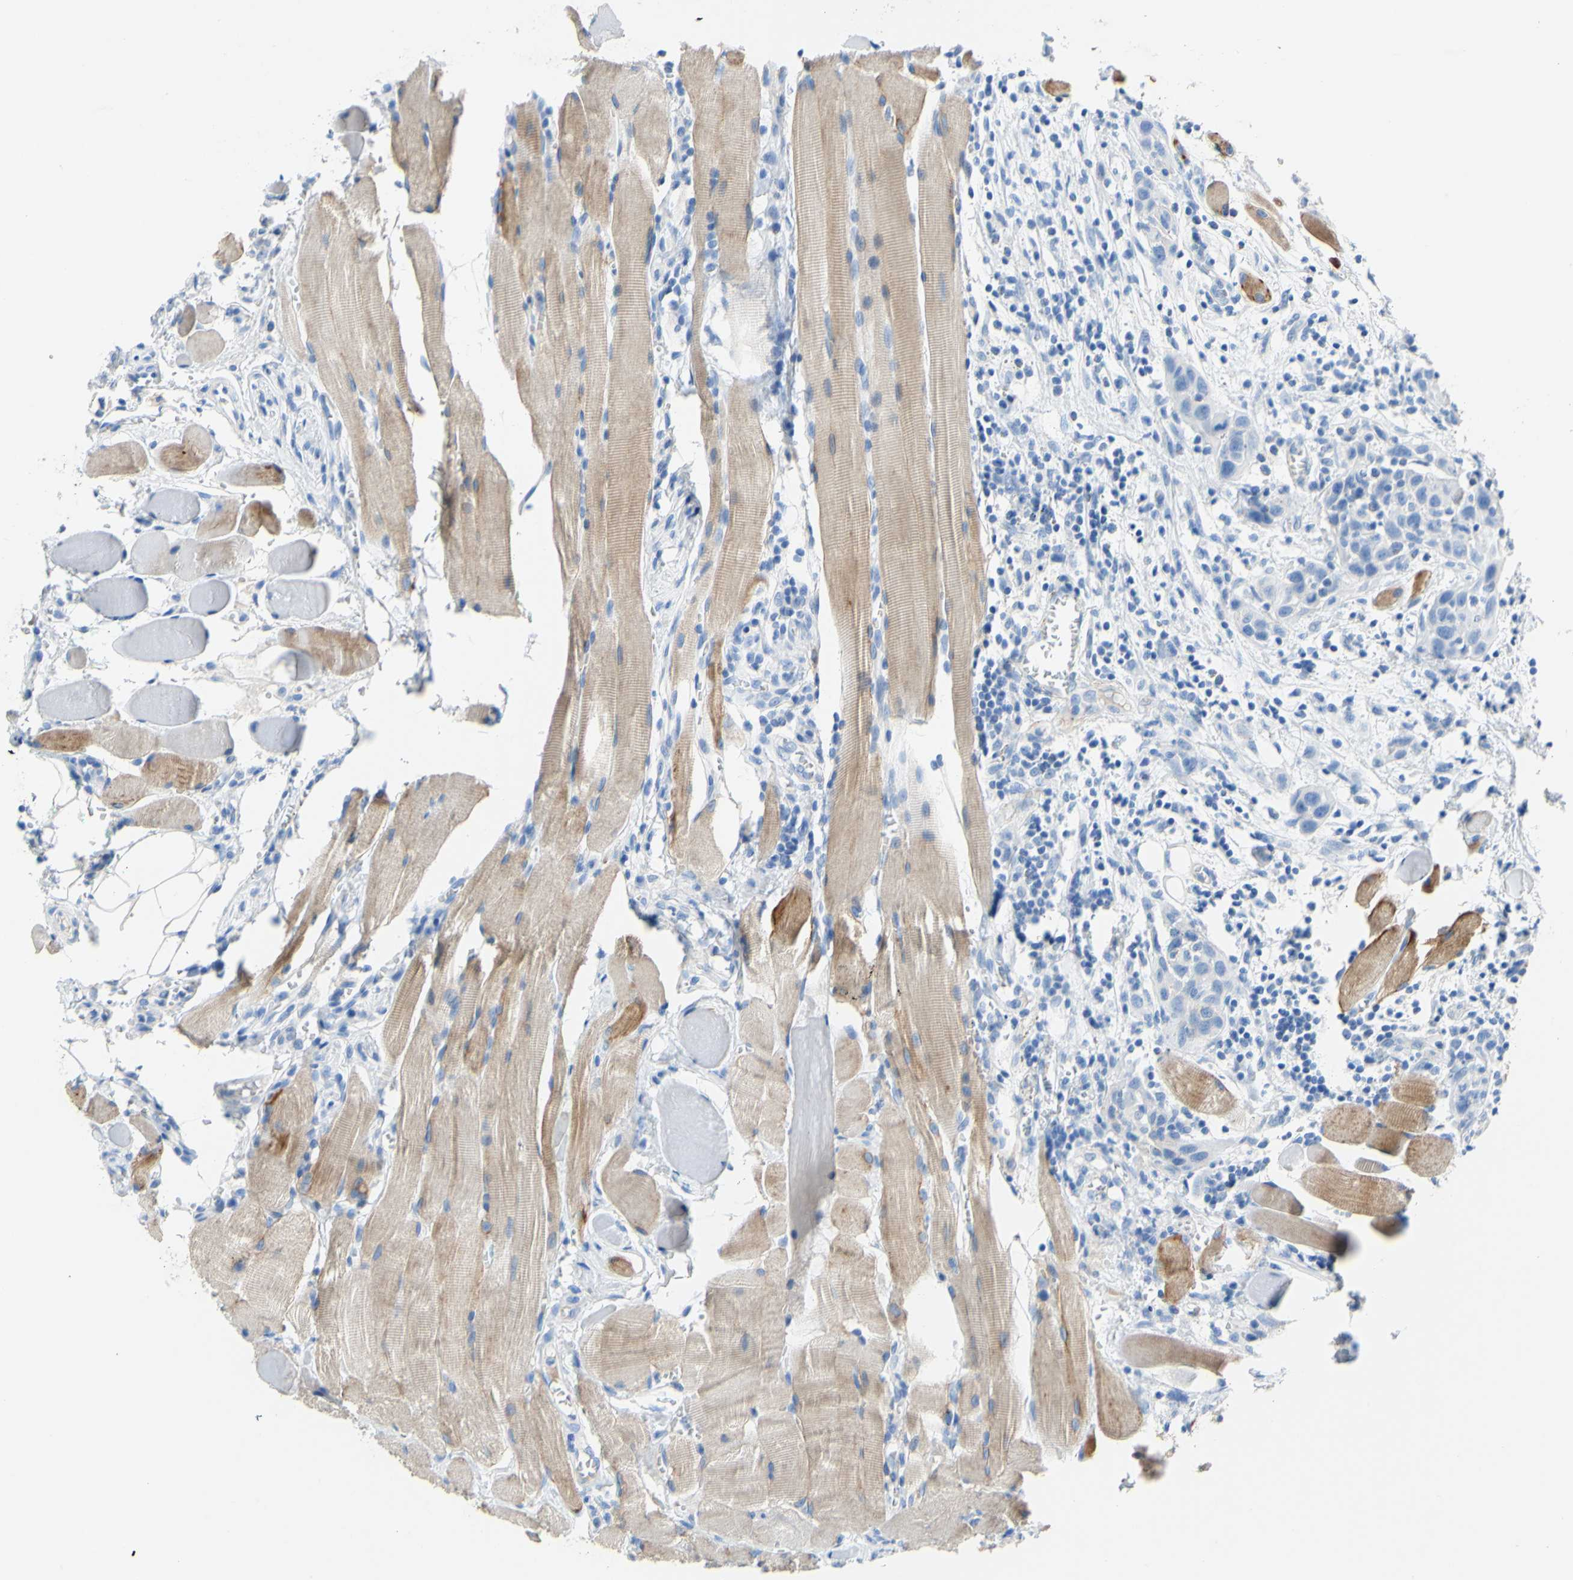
{"staining": {"intensity": "negative", "quantity": "none", "location": "none"}, "tissue": "head and neck cancer", "cell_type": "Tumor cells", "image_type": "cancer", "snomed": [{"axis": "morphology", "description": "Squamous cell carcinoma, NOS"}, {"axis": "topography", "description": "Oral tissue"}, {"axis": "topography", "description": "Head-Neck"}], "caption": "This is a micrograph of immunohistochemistry staining of squamous cell carcinoma (head and neck), which shows no positivity in tumor cells.", "gene": "DSC2", "patient": {"sex": "female", "age": 50}}